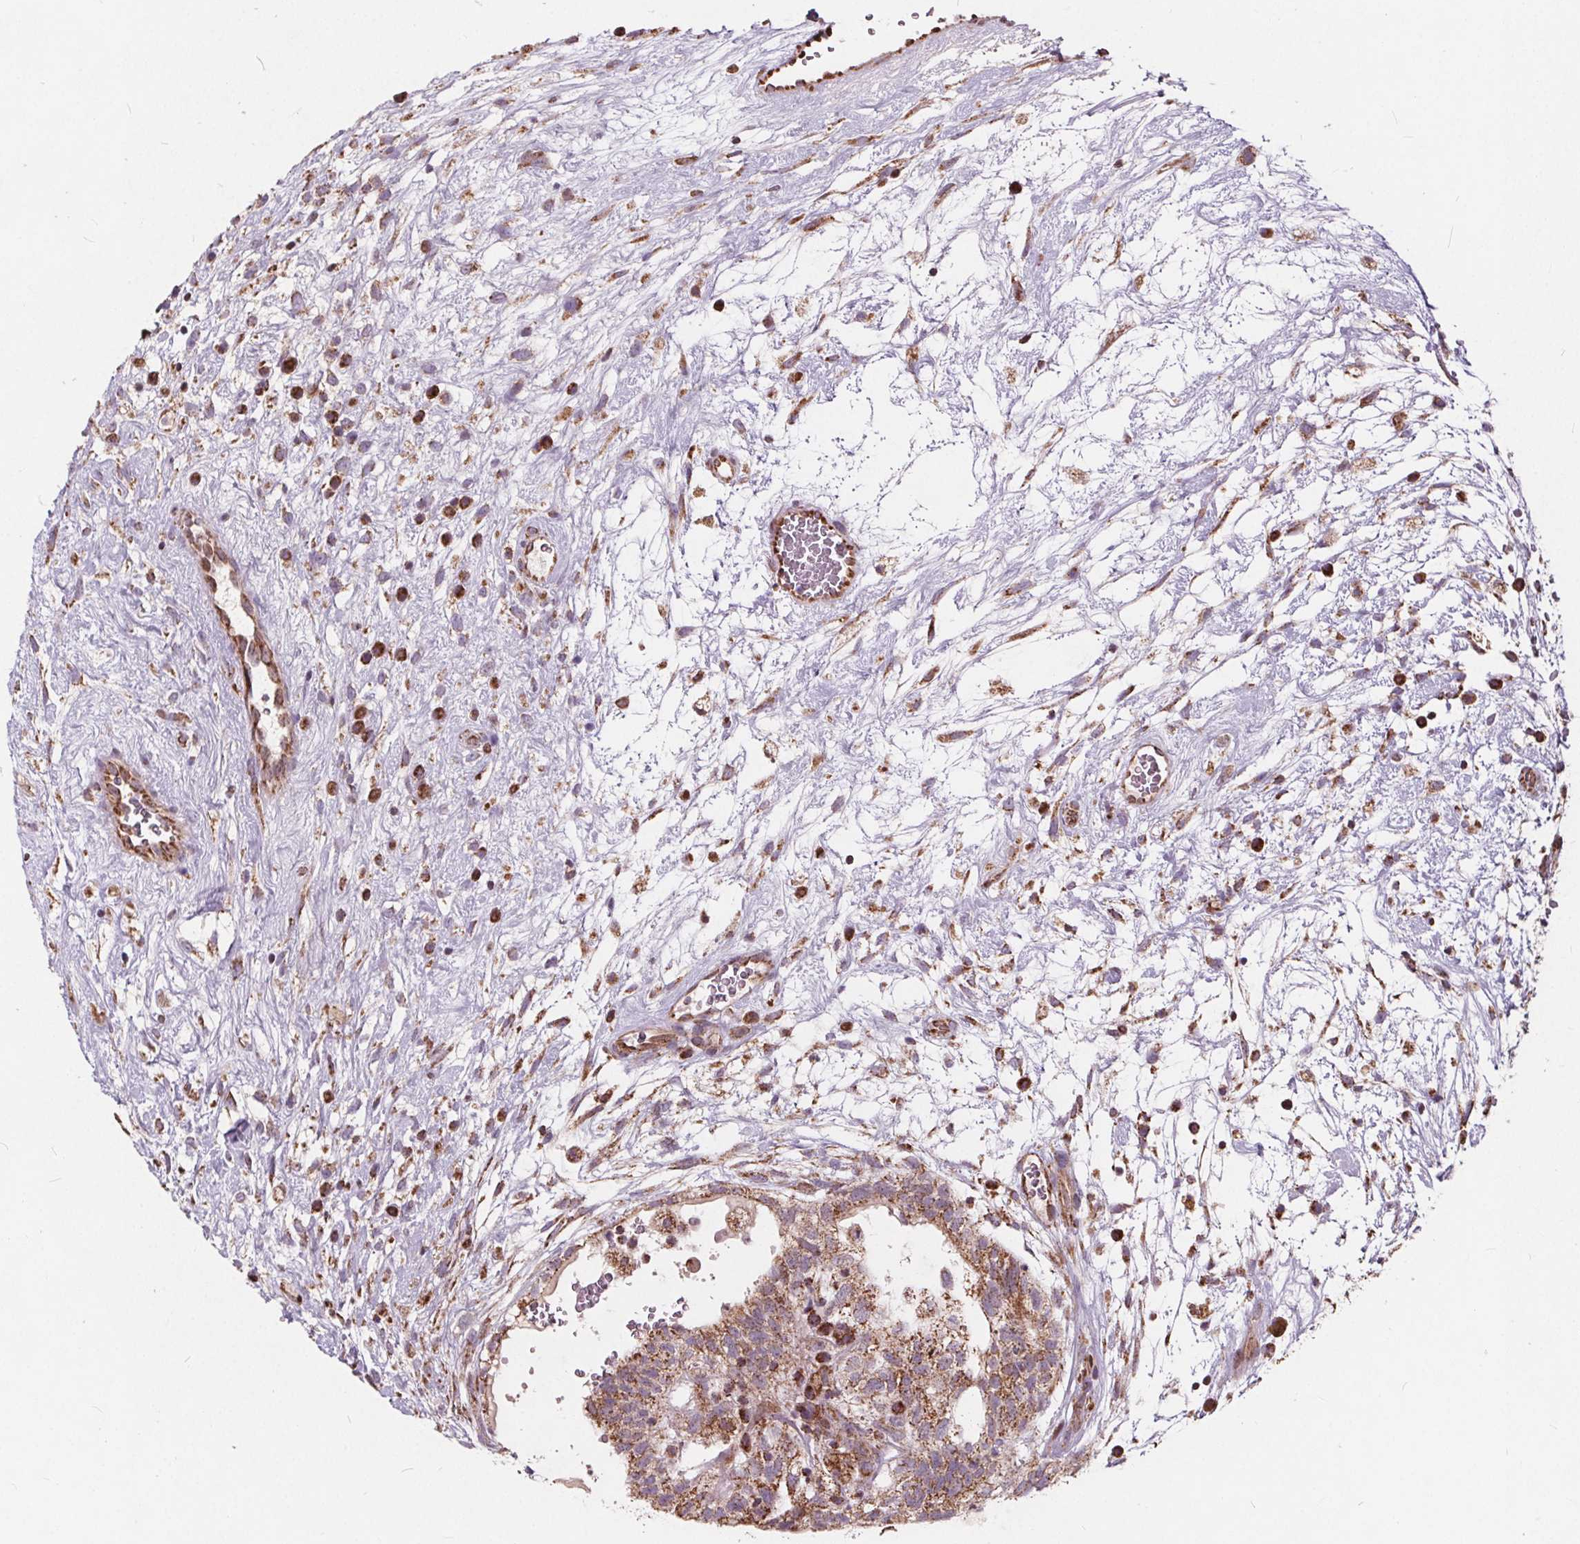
{"staining": {"intensity": "moderate", "quantity": ">75%", "location": "cytoplasmic/membranous"}, "tissue": "testis cancer", "cell_type": "Tumor cells", "image_type": "cancer", "snomed": [{"axis": "morphology", "description": "Normal tissue, NOS"}, {"axis": "morphology", "description": "Carcinoma, Embryonal, NOS"}, {"axis": "topography", "description": "Testis"}], "caption": "Immunohistochemical staining of human embryonal carcinoma (testis) reveals medium levels of moderate cytoplasmic/membranous positivity in approximately >75% of tumor cells.", "gene": "PLSCR3", "patient": {"sex": "male", "age": 32}}